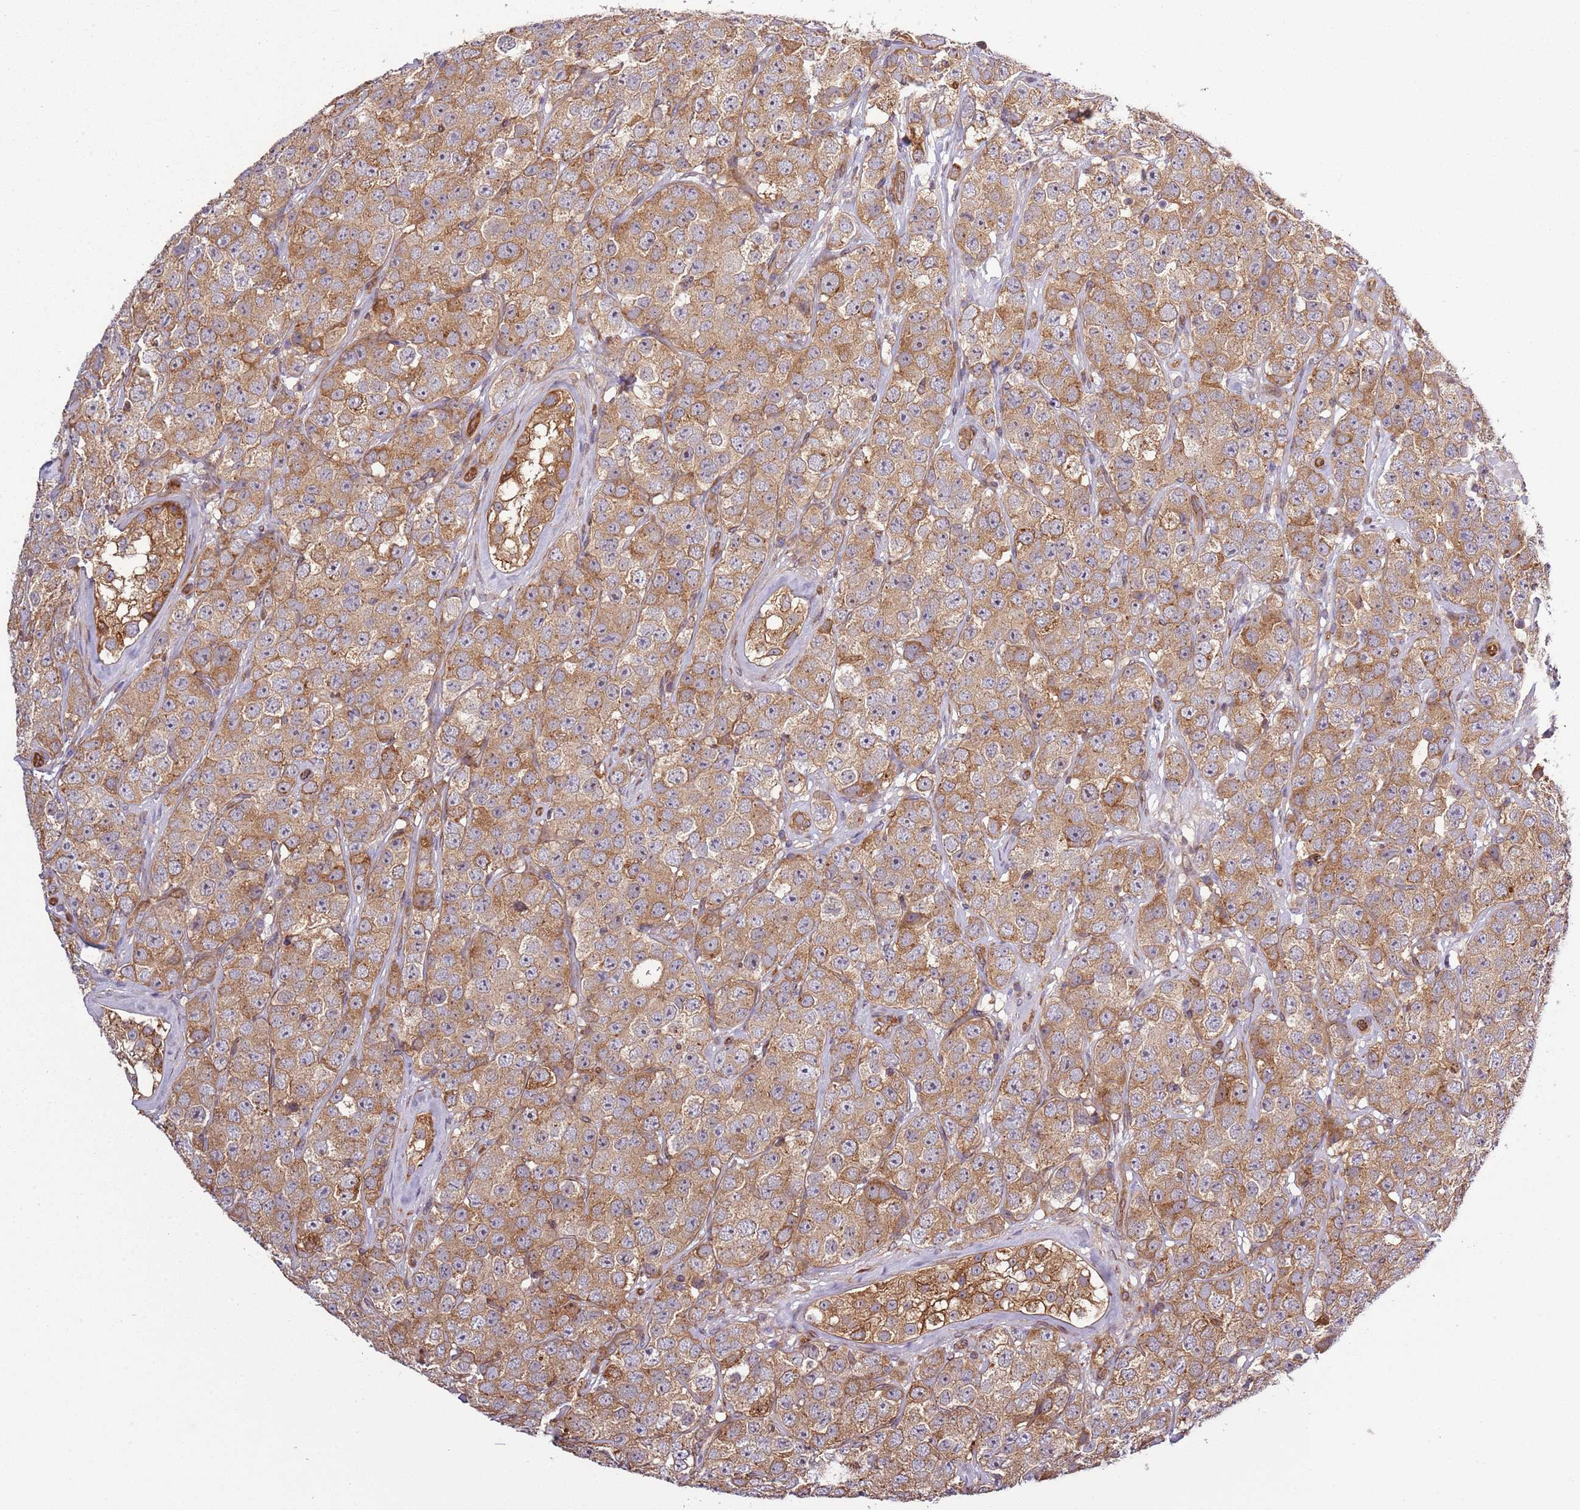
{"staining": {"intensity": "moderate", "quantity": ">75%", "location": "cytoplasmic/membranous"}, "tissue": "testis cancer", "cell_type": "Tumor cells", "image_type": "cancer", "snomed": [{"axis": "morphology", "description": "Seminoma, NOS"}, {"axis": "topography", "description": "Testis"}], "caption": "Seminoma (testis) stained for a protein exhibits moderate cytoplasmic/membranous positivity in tumor cells. Ihc stains the protein of interest in brown and the nuclei are stained blue.", "gene": "GNL1", "patient": {"sex": "male", "age": 28}}